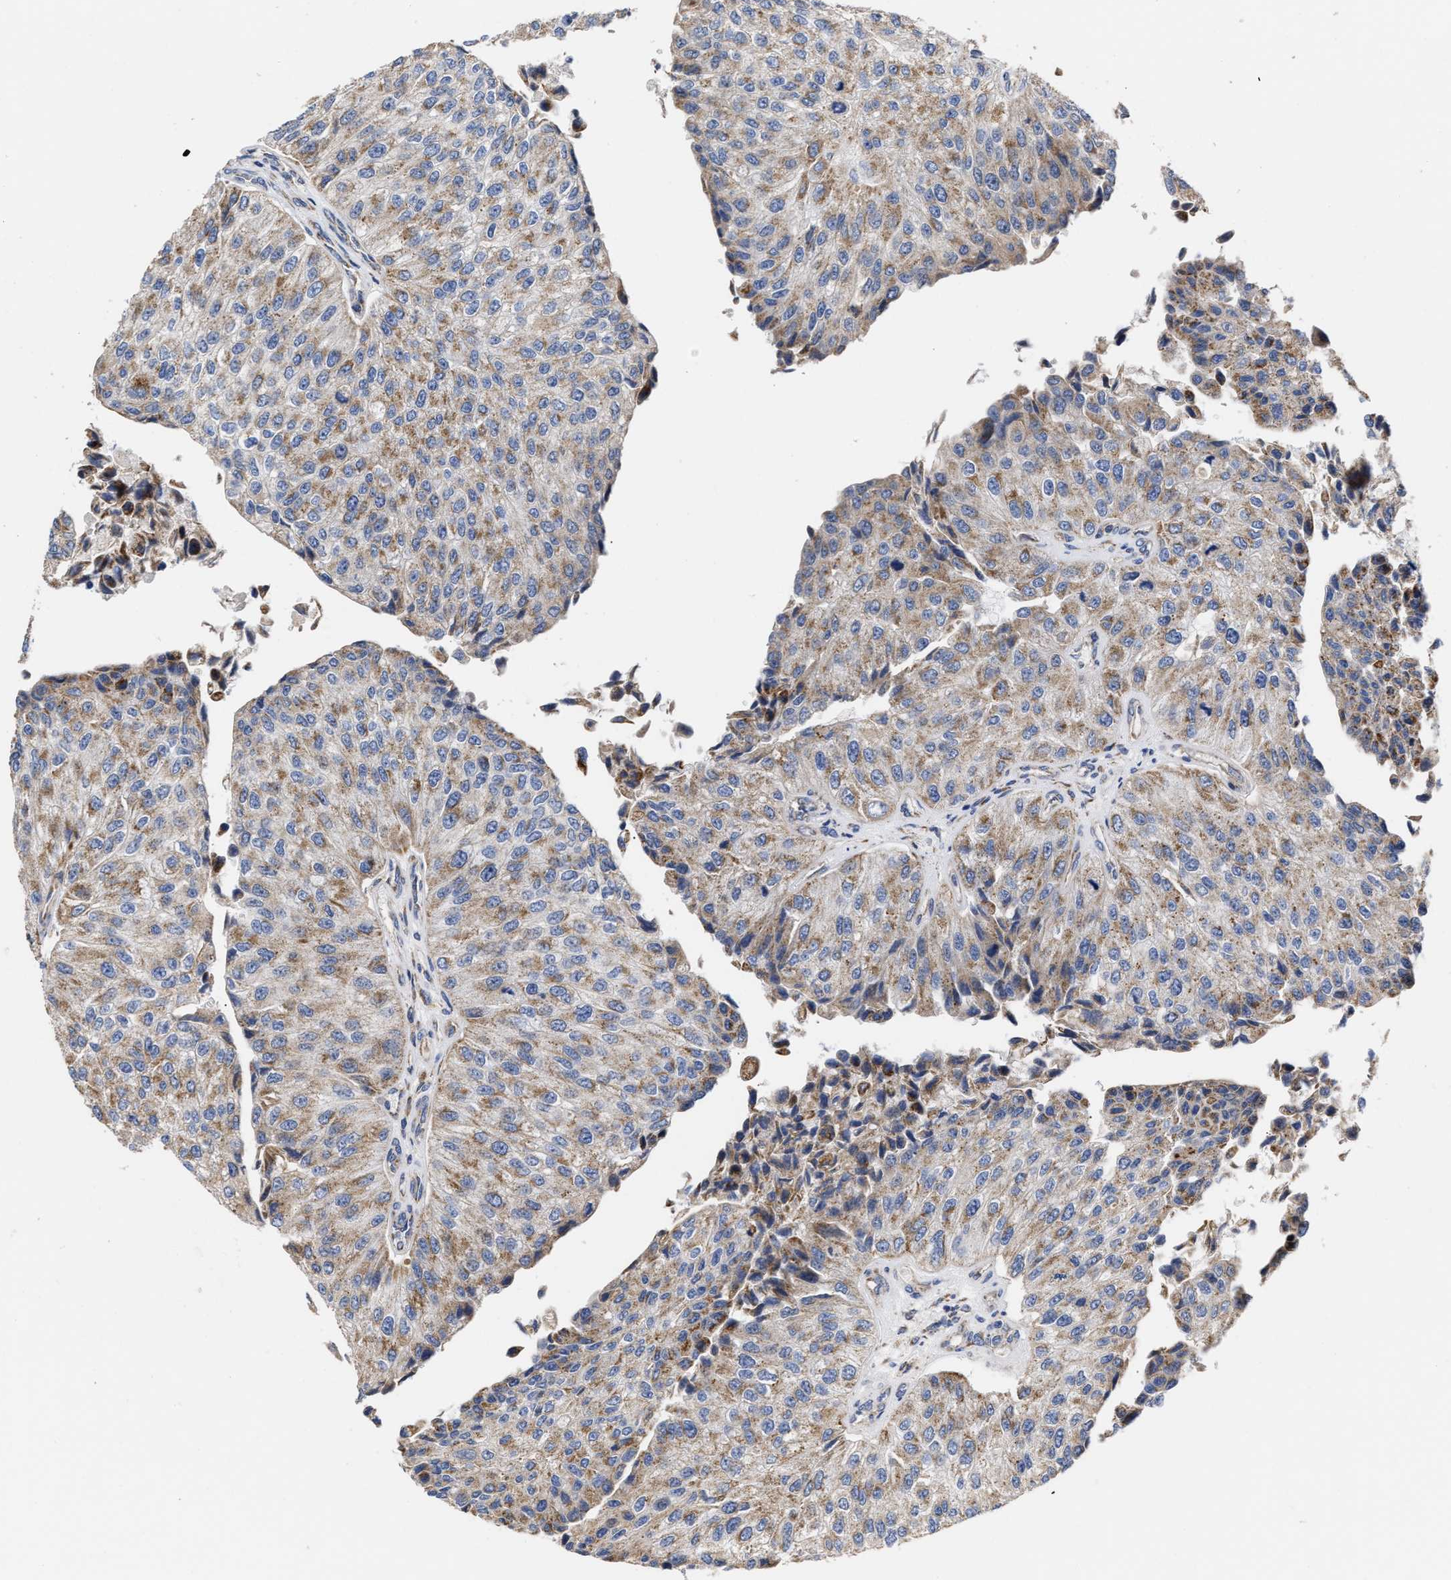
{"staining": {"intensity": "moderate", "quantity": "25%-75%", "location": "cytoplasmic/membranous"}, "tissue": "urothelial cancer", "cell_type": "Tumor cells", "image_type": "cancer", "snomed": [{"axis": "morphology", "description": "Urothelial carcinoma, High grade"}, {"axis": "topography", "description": "Kidney"}, {"axis": "topography", "description": "Urinary bladder"}], "caption": "Tumor cells demonstrate medium levels of moderate cytoplasmic/membranous positivity in approximately 25%-75% of cells in human urothelial cancer.", "gene": "MALSU1", "patient": {"sex": "male", "age": 77}}